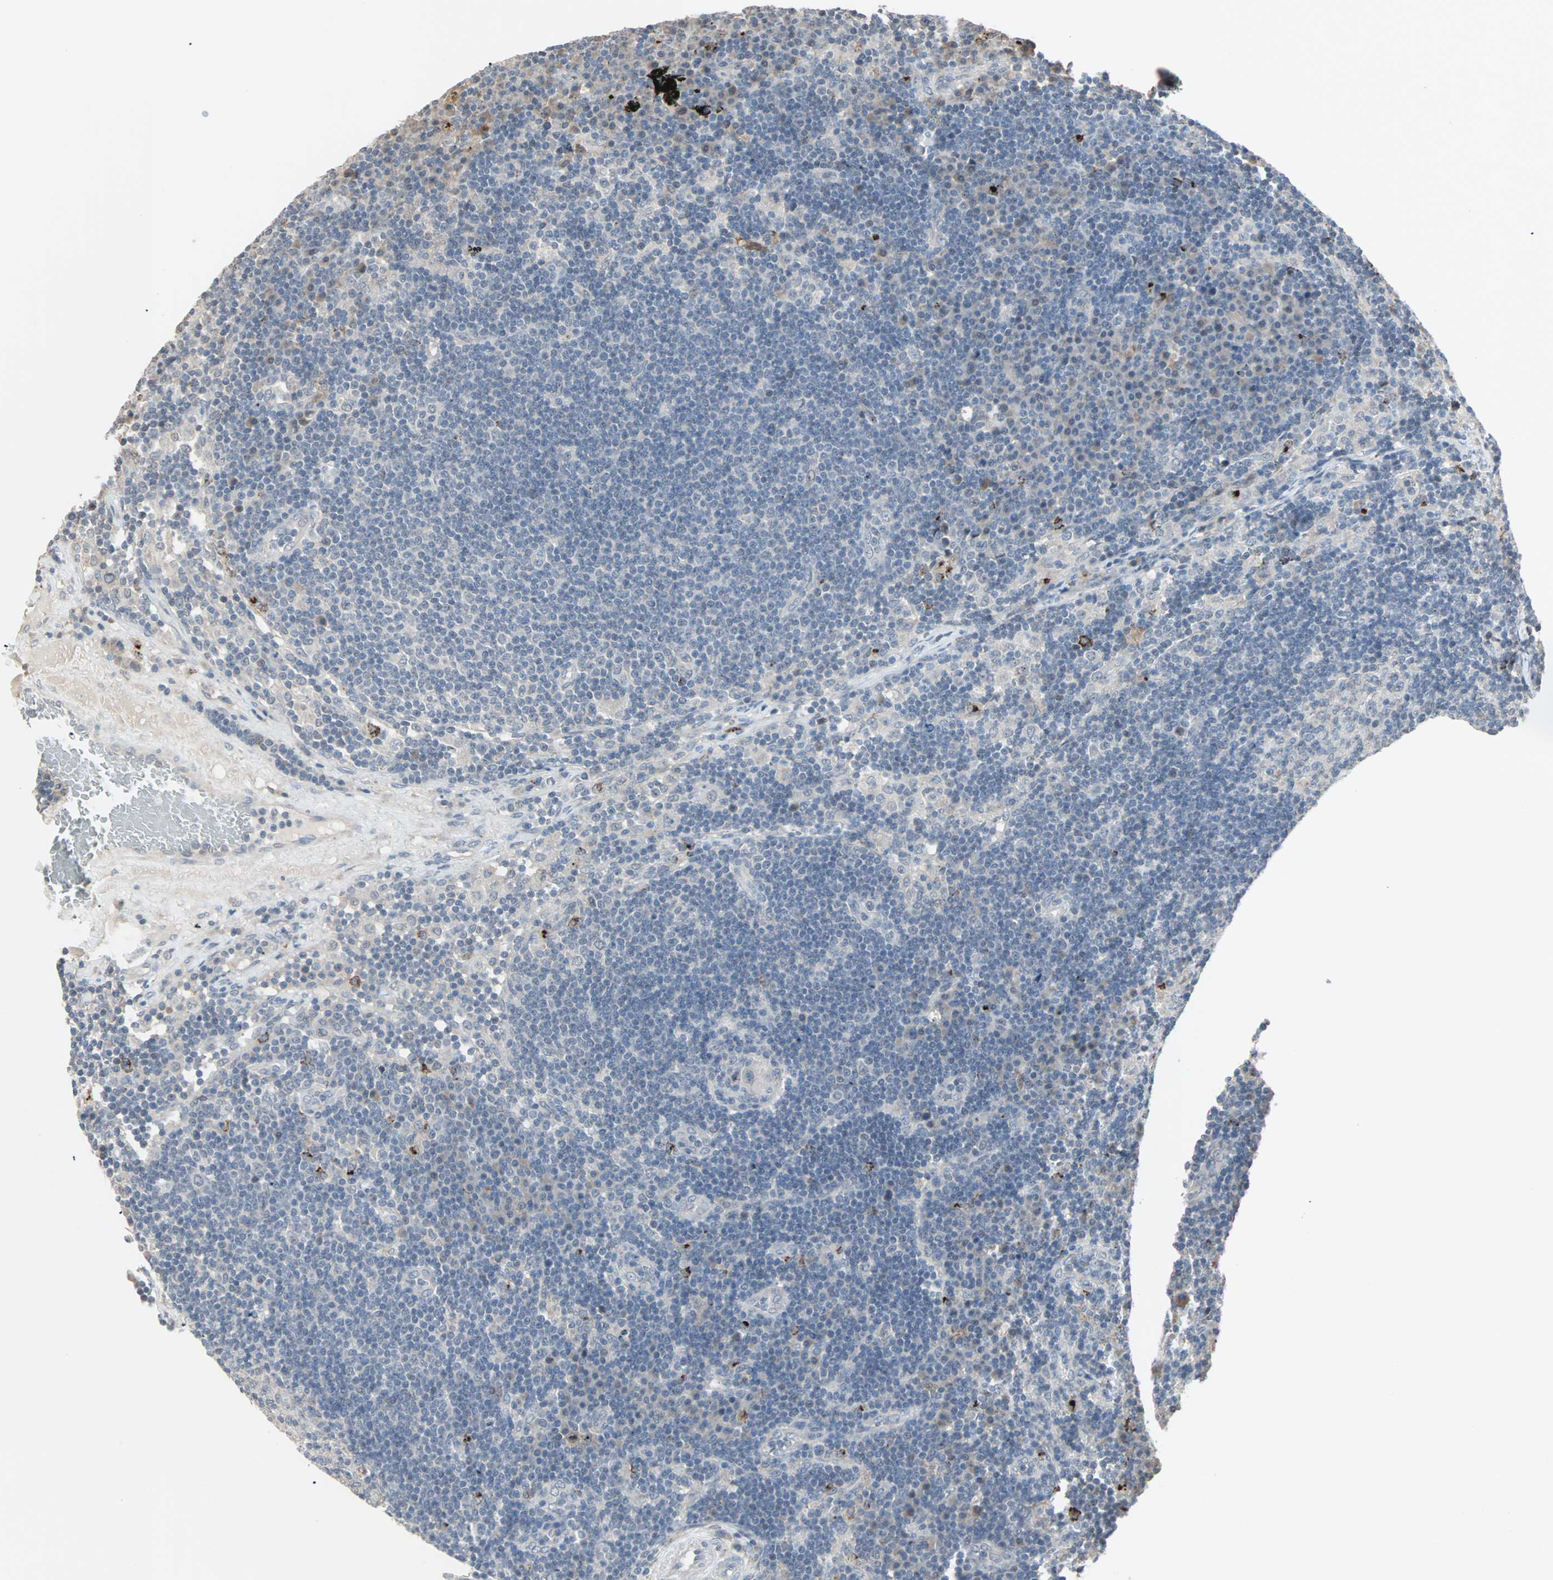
{"staining": {"intensity": "weak", "quantity": "<25%", "location": "cytoplasmic/membranous"}, "tissue": "lymph node", "cell_type": "Germinal center cells", "image_type": "normal", "snomed": [{"axis": "morphology", "description": "Normal tissue, NOS"}, {"axis": "morphology", "description": "Squamous cell carcinoma, metastatic, NOS"}, {"axis": "topography", "description": "Lymph node"}], "caption": "Unremarkable lymph node was stained to show a protein in brown. There is no significant staining in germinal center cells. The staining was performed using DAB (3,3'-diaminobenzidine) to visualize the protein expression in brown, while the nuclei were stained in blue with hematoxylin (Magnification: 20x).", "gene": "KDM4A", "patient": {"sex": "female", "age": 53}}